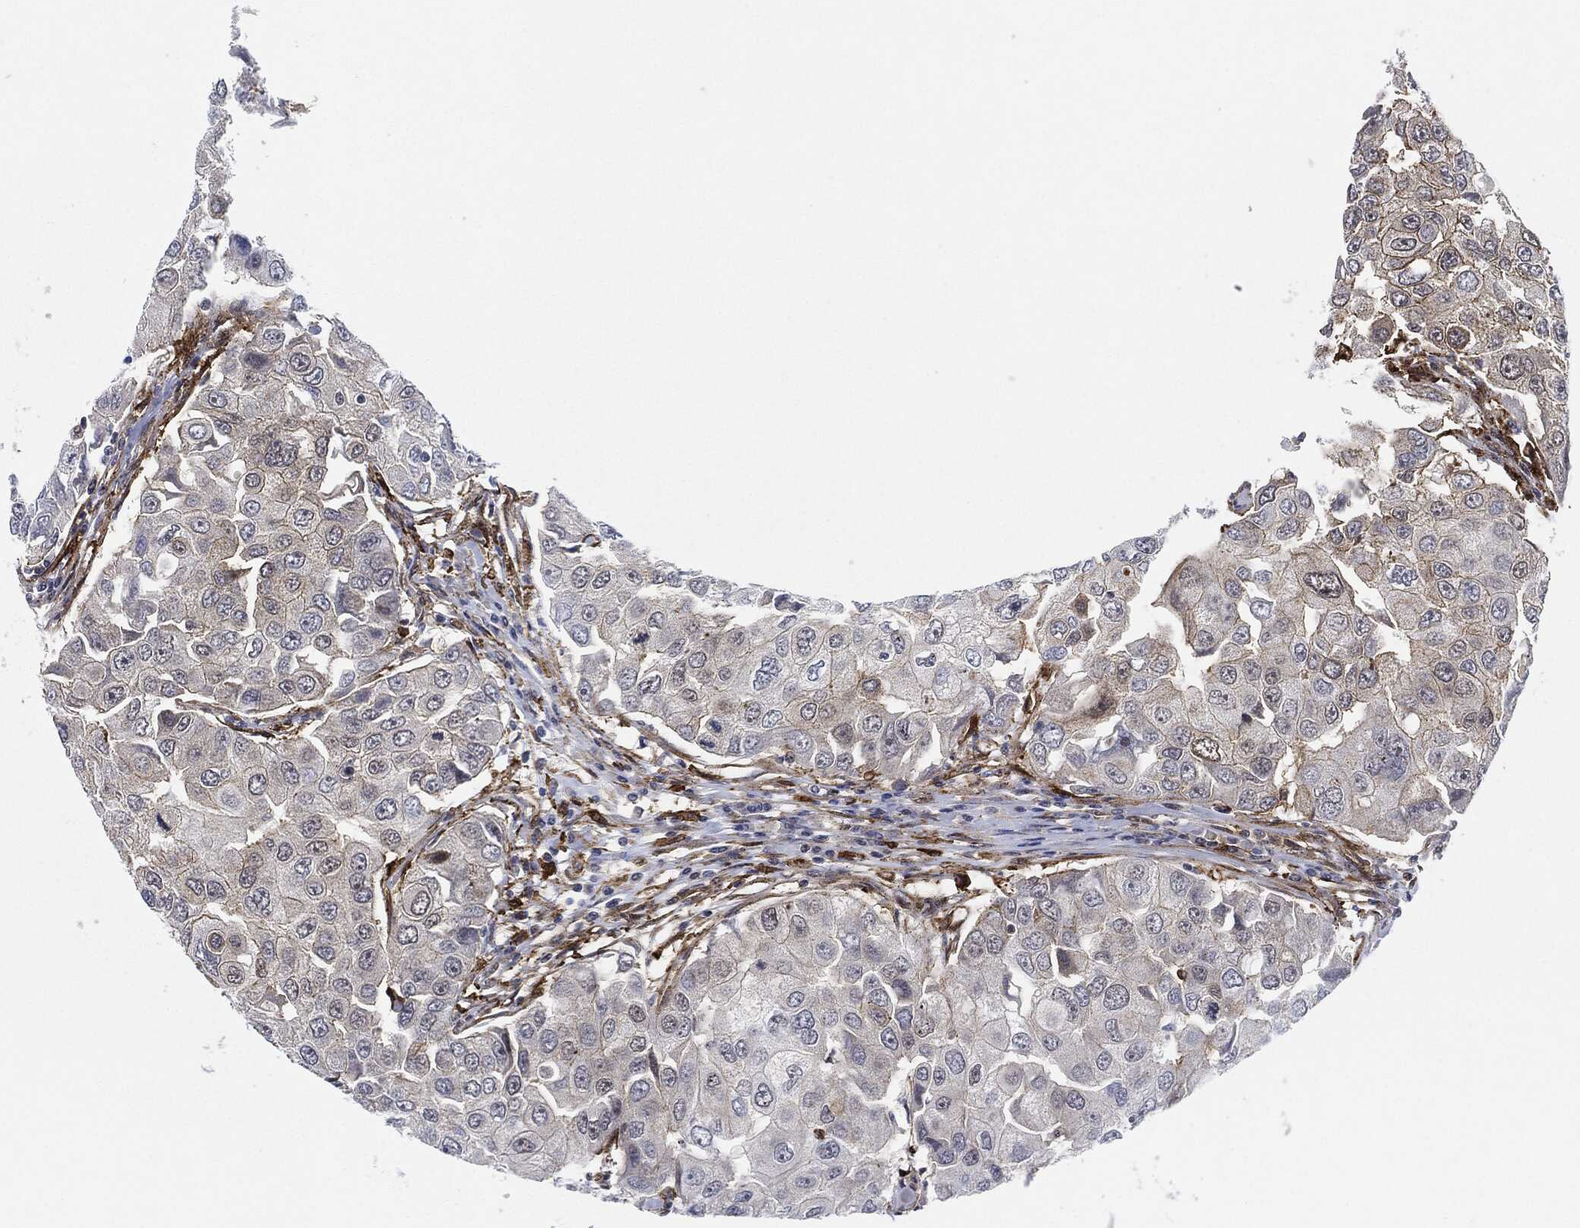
{"staining": {"intensity": "negative", "quantity": "none", "location": "none"}, "tissue": "breast cancer", "cell_type": "Tumor cells", "image_type": "cancer", "snomed": [{"axis": "morphology", "description": "Duct carcinoma"}, {"axis": "topography", "description": "Breast"}], "caption": "There is no significant expression in tumor cells of breast intraductal carcinoma. (DAB (3,3'-diaminobenzidine) immunohistochemistry visualized using brightfield microscopy, high magnification).", "gene": "NANOS3", "patient": {"sex": "female", "age": 27}}